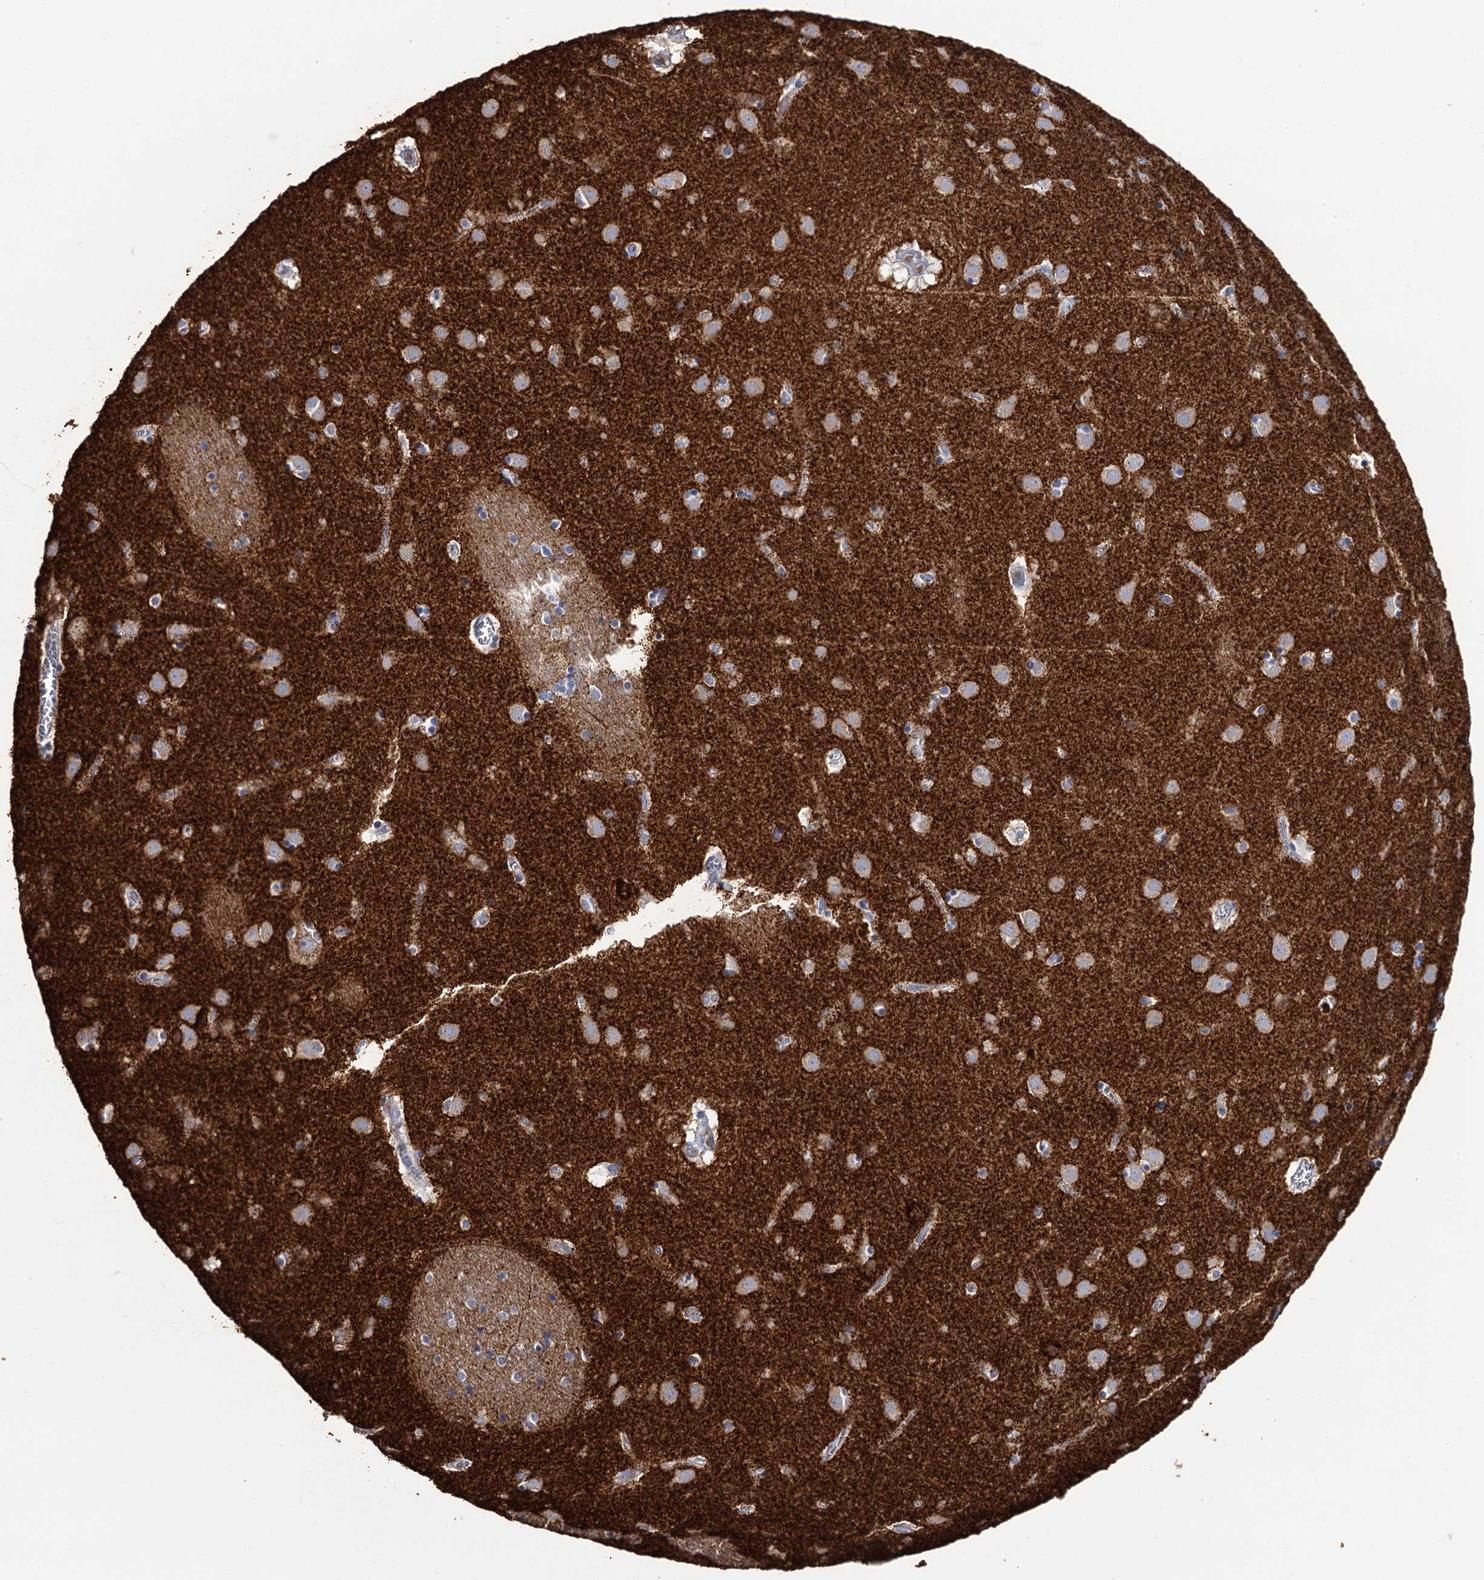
{"staining": {"intensity": "weak", "quantity": "<25%", "location": "cytoplasmic/membranous"}, "tissue": "caudate", "cell_type": "Glial cells", "image_type": "normal", "snomed": [{"axis": "morphology", "description": "Normal tissue, NOS"}, {"axis": "topography", "description": "Lateral ventricle wall"}], "caption": "DAB (3,3'-diaminobenzidine) immunohistochemical staining of unremarkable caudate demonstrates no significant positivity in glial cells.", "gene": "SNCB", "patient": {"sex": "male", "age": 70}}